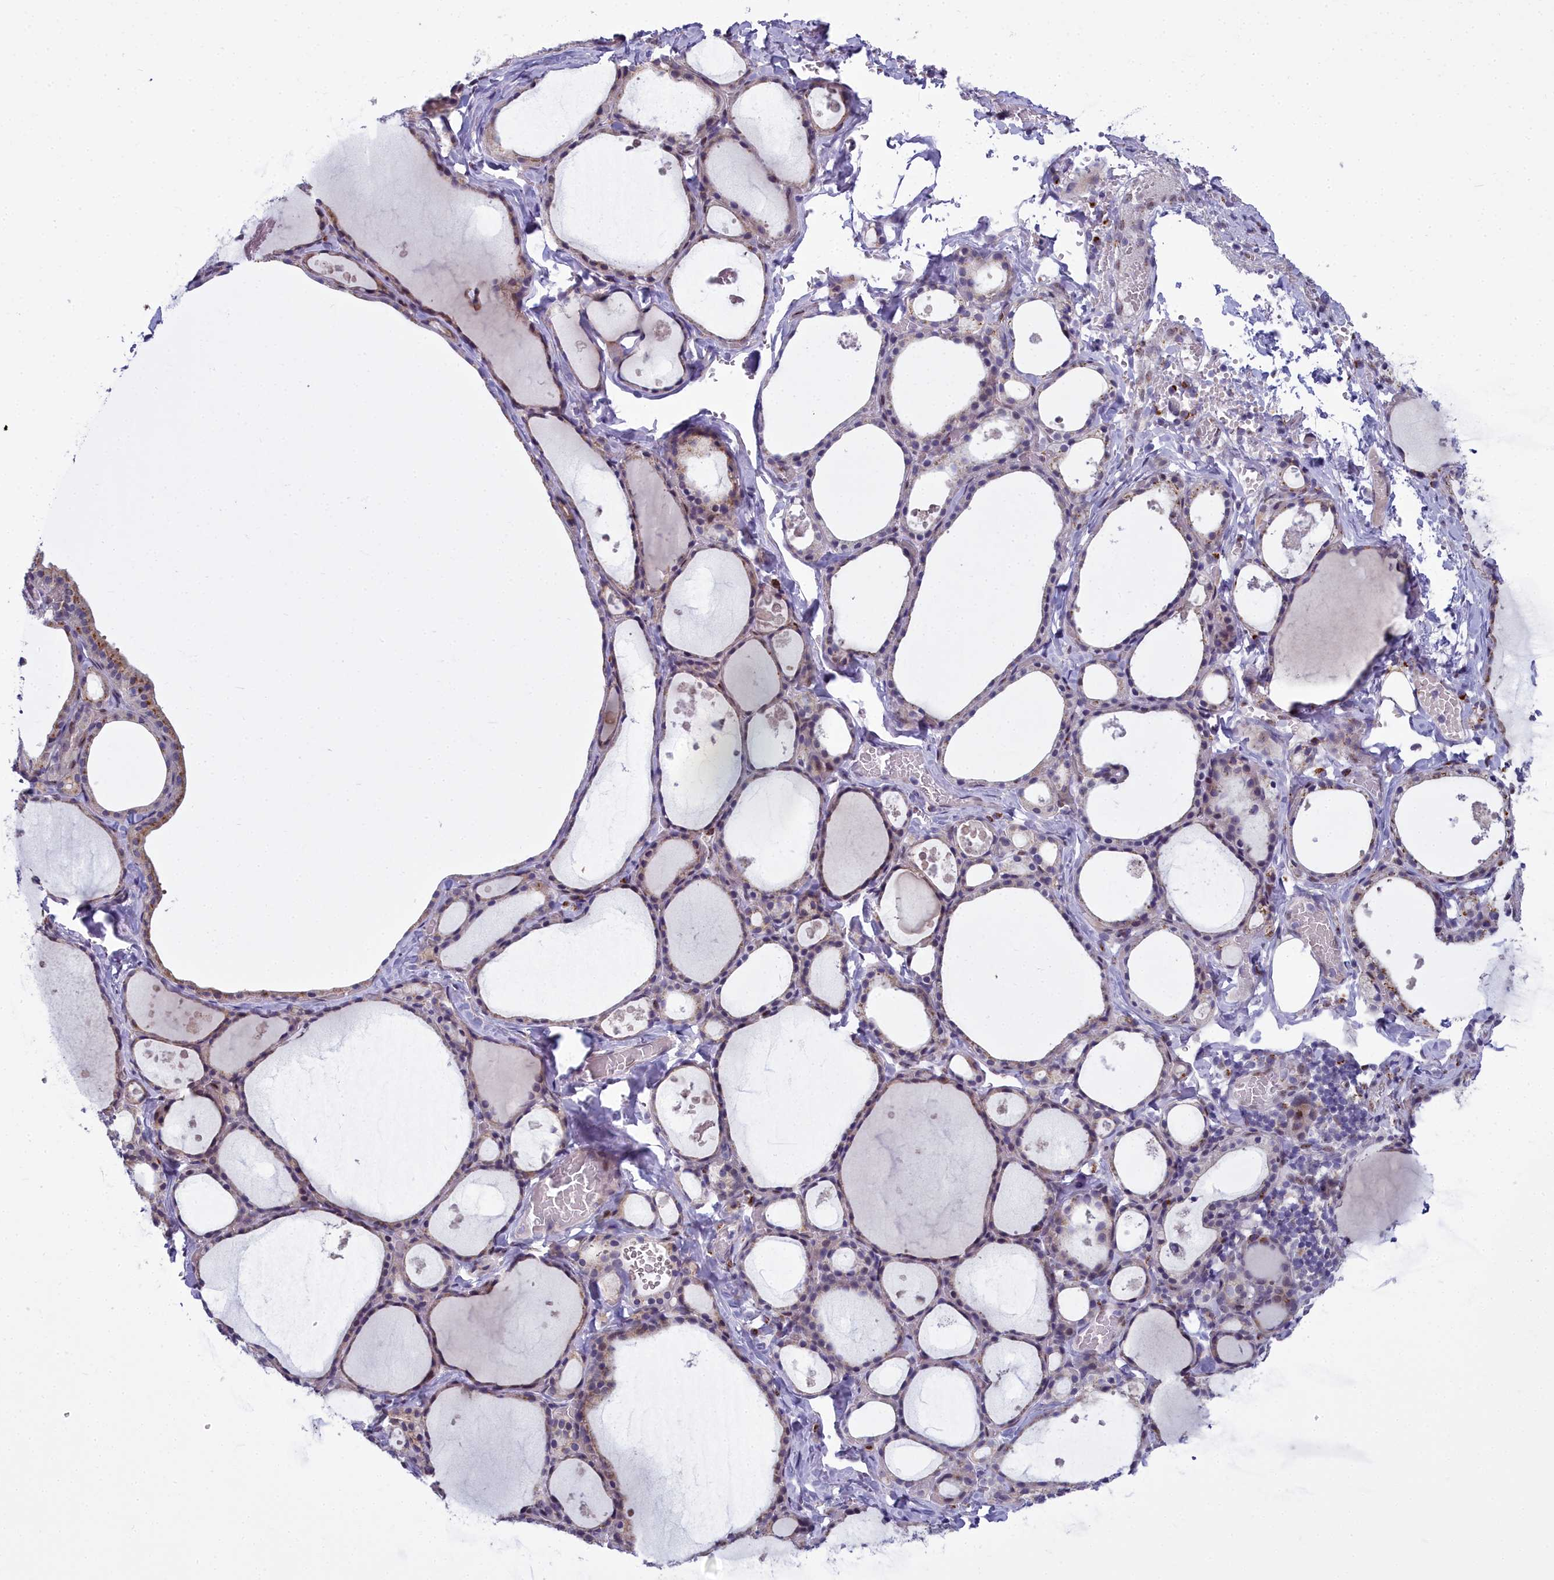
{"staining": {"intensity": "weak", "quantity": "25%-75%", "location": "cytoplasmic/membranous"}, "tissue": "thyroid gland", "cell_type": "Glandular cells", "image_type": "normal", "snomed": [{"axis": "morphology", "description": "Normal tissue, NOS"}, {"axis": "topography", "description": "Thyroid gland"}], "caption": "Protein expression analysis of normal human thyroid gland reveals weak cytoplasmic/membranous positivity in approximately 25%-75% of glandular cells. (Brightfield microscopy of DAB IHC at high magnification).", "gene": "WDPCP", "patient": {"sex": "male", "age": 56}}